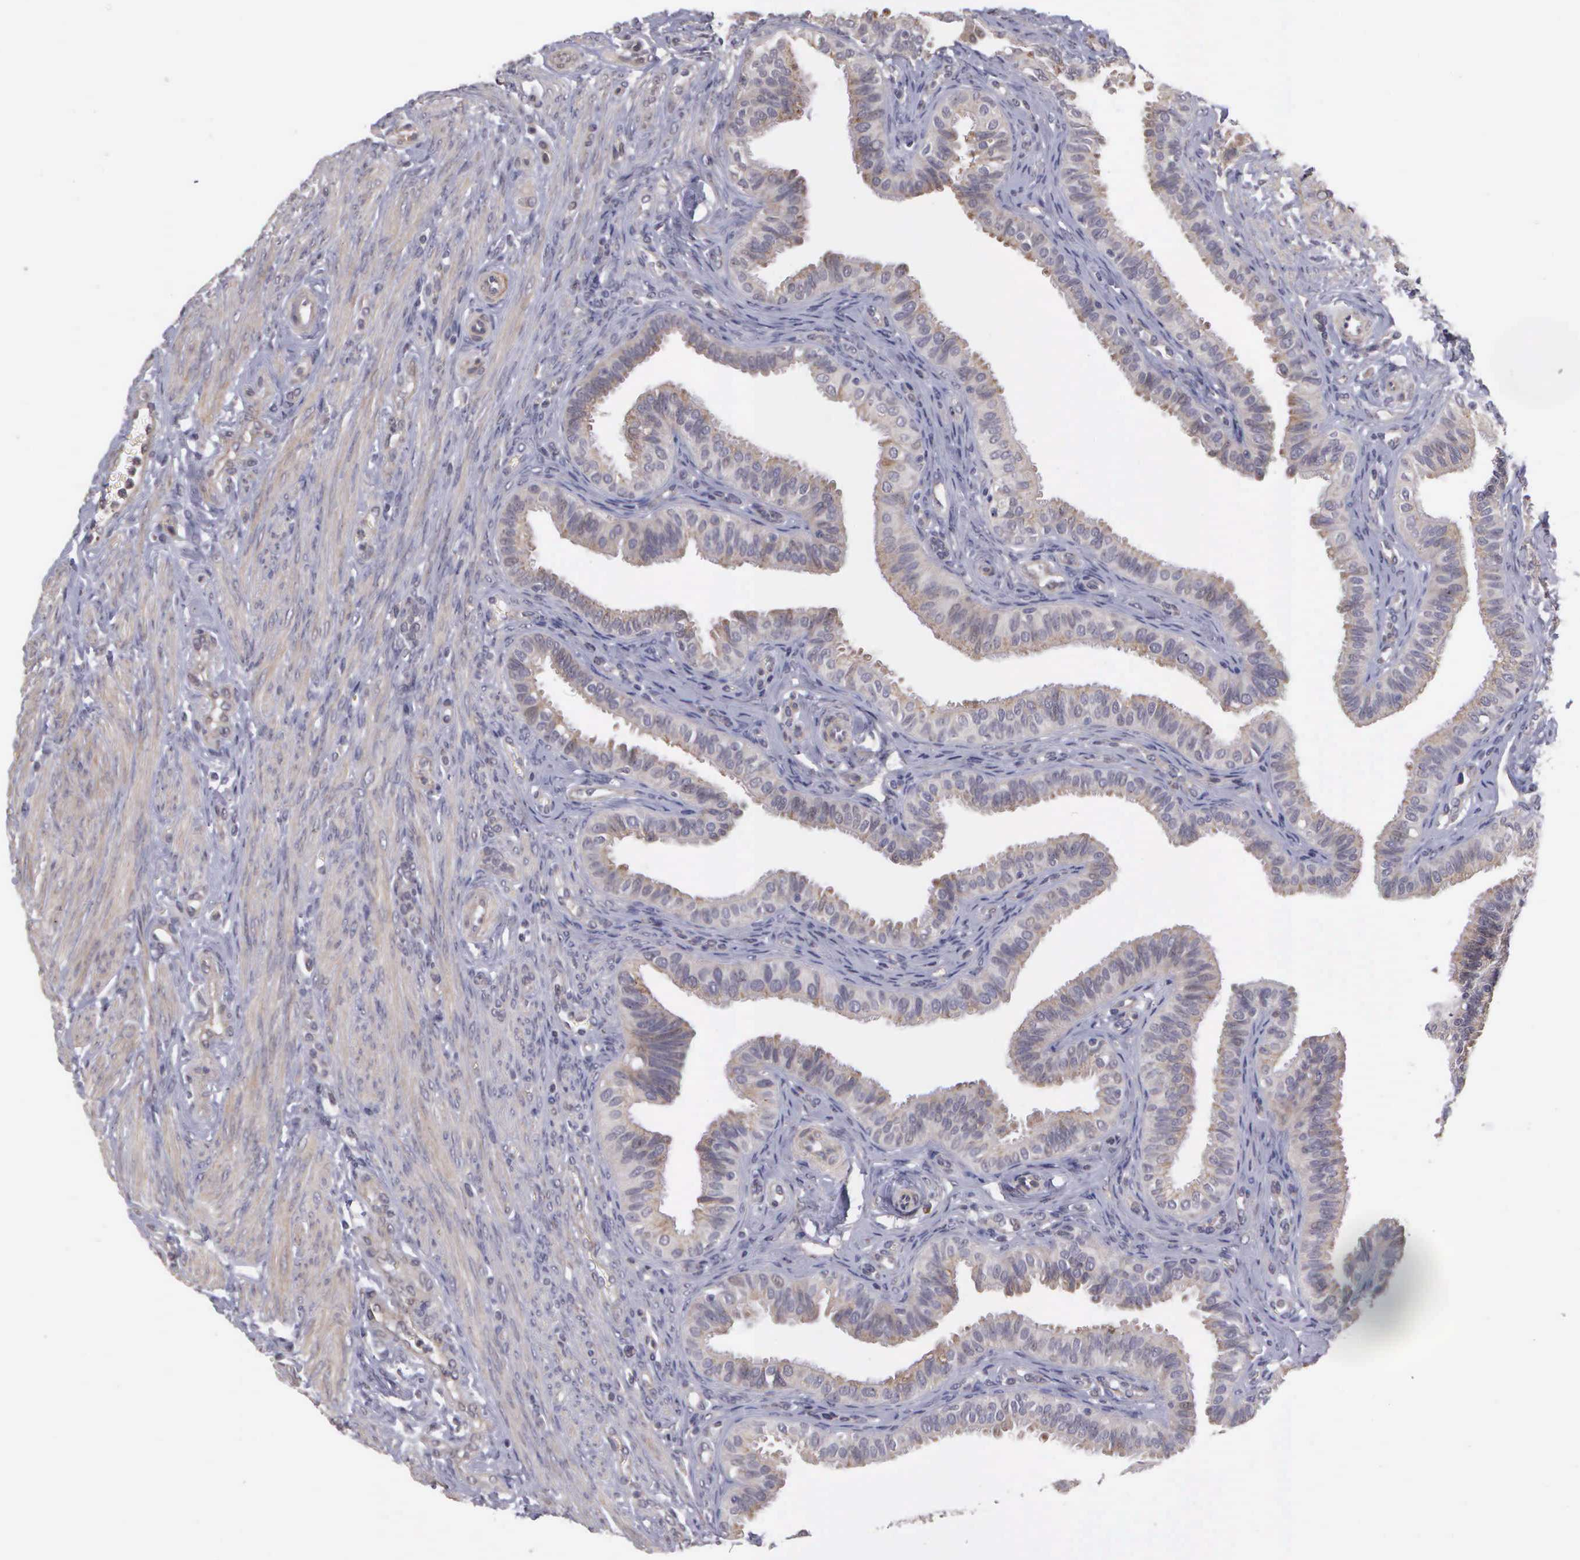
{"staining": {"intensity": "weak", "quantity": ">75%", "location": "cytoplasmic/membranous"}, "tissue": "fallopian tube", "cell_type": "Glandular cells", "image_type": "normal", "snomed": [{"axis": "morphology", "description": "Normal tissue, NOS"}, {"axis": "topography", "description": "Fallopian tube"}], "caption": "An image of fallopian tube stained for a protein shows weak cytoplasmic/membranous brown staining in glandular cells. The protein is stained brown, and the nuclei are stained in blue (DAB (3,3'-diaminobenzidine) IHC with brightfield microscopy, high magnification).", "gene": "RTL10", "patient": {"sex": "female", "age": 42}}